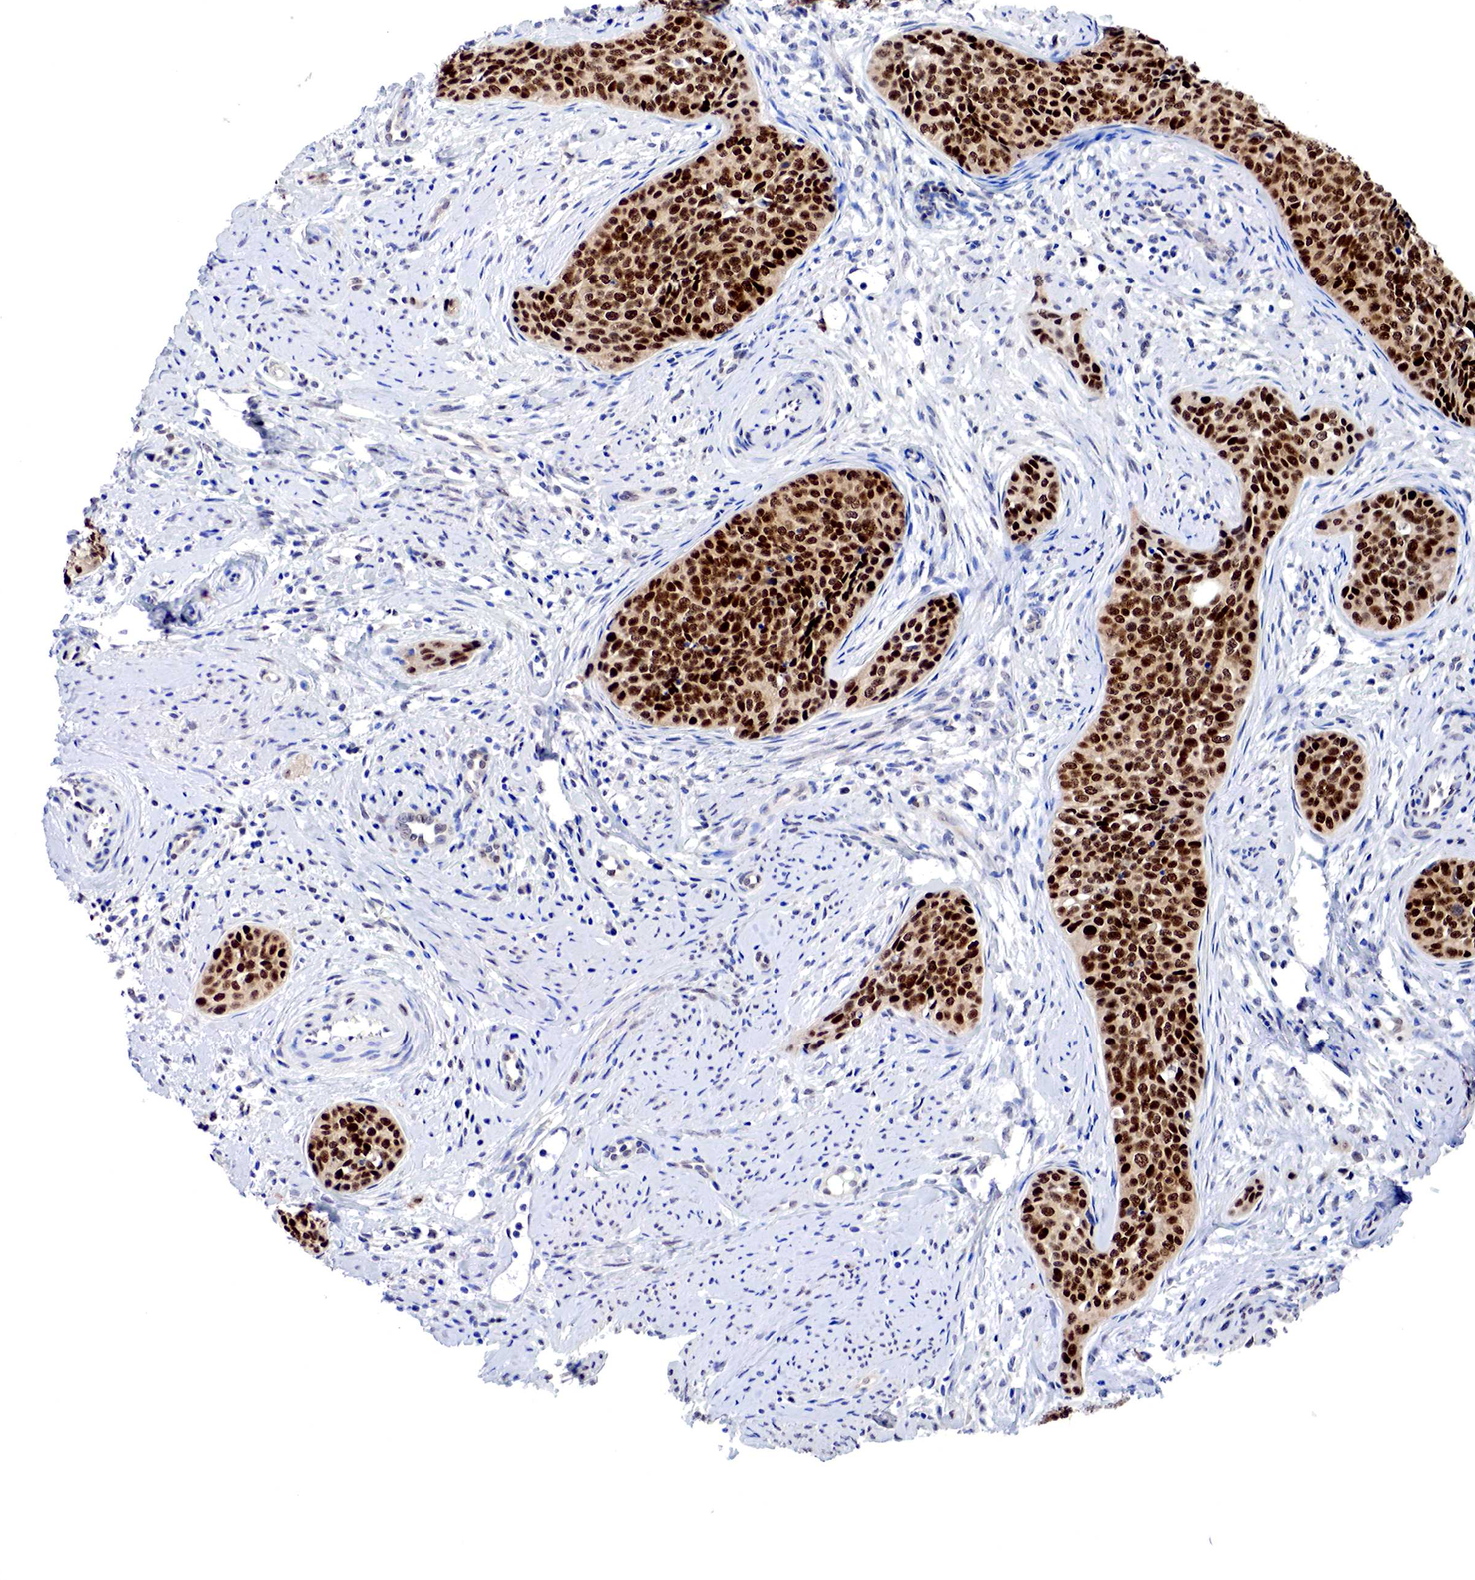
{"staining": {"intensity": "strong", "quantity": ">75%", "location": "cytoplasmic/membranous,nuclear"}, "tissue": "cervical cancer", "cell_type": "Tumor cells", "image_type": "cancer", "snomed": [{"axis": "morphology", "description": "Squamous cell carcinoma, NOS"}, {"axis": "topography", "description": "Cervix"}], "caption": "IHC micrograph of neoplastic tissue: cervical cancer (squamous cell carcinoma) stained using immunohistochemistry (IHC) exhibits high levels of strong protein expression localized specifically in the cytoplasmic/membranous and nuclear of tumor cells, appearing as a cytoplasmic/membranous and nuclear brown color.", "gene": "PABIR2", "patient": {"sex": "female", "age": 34}}